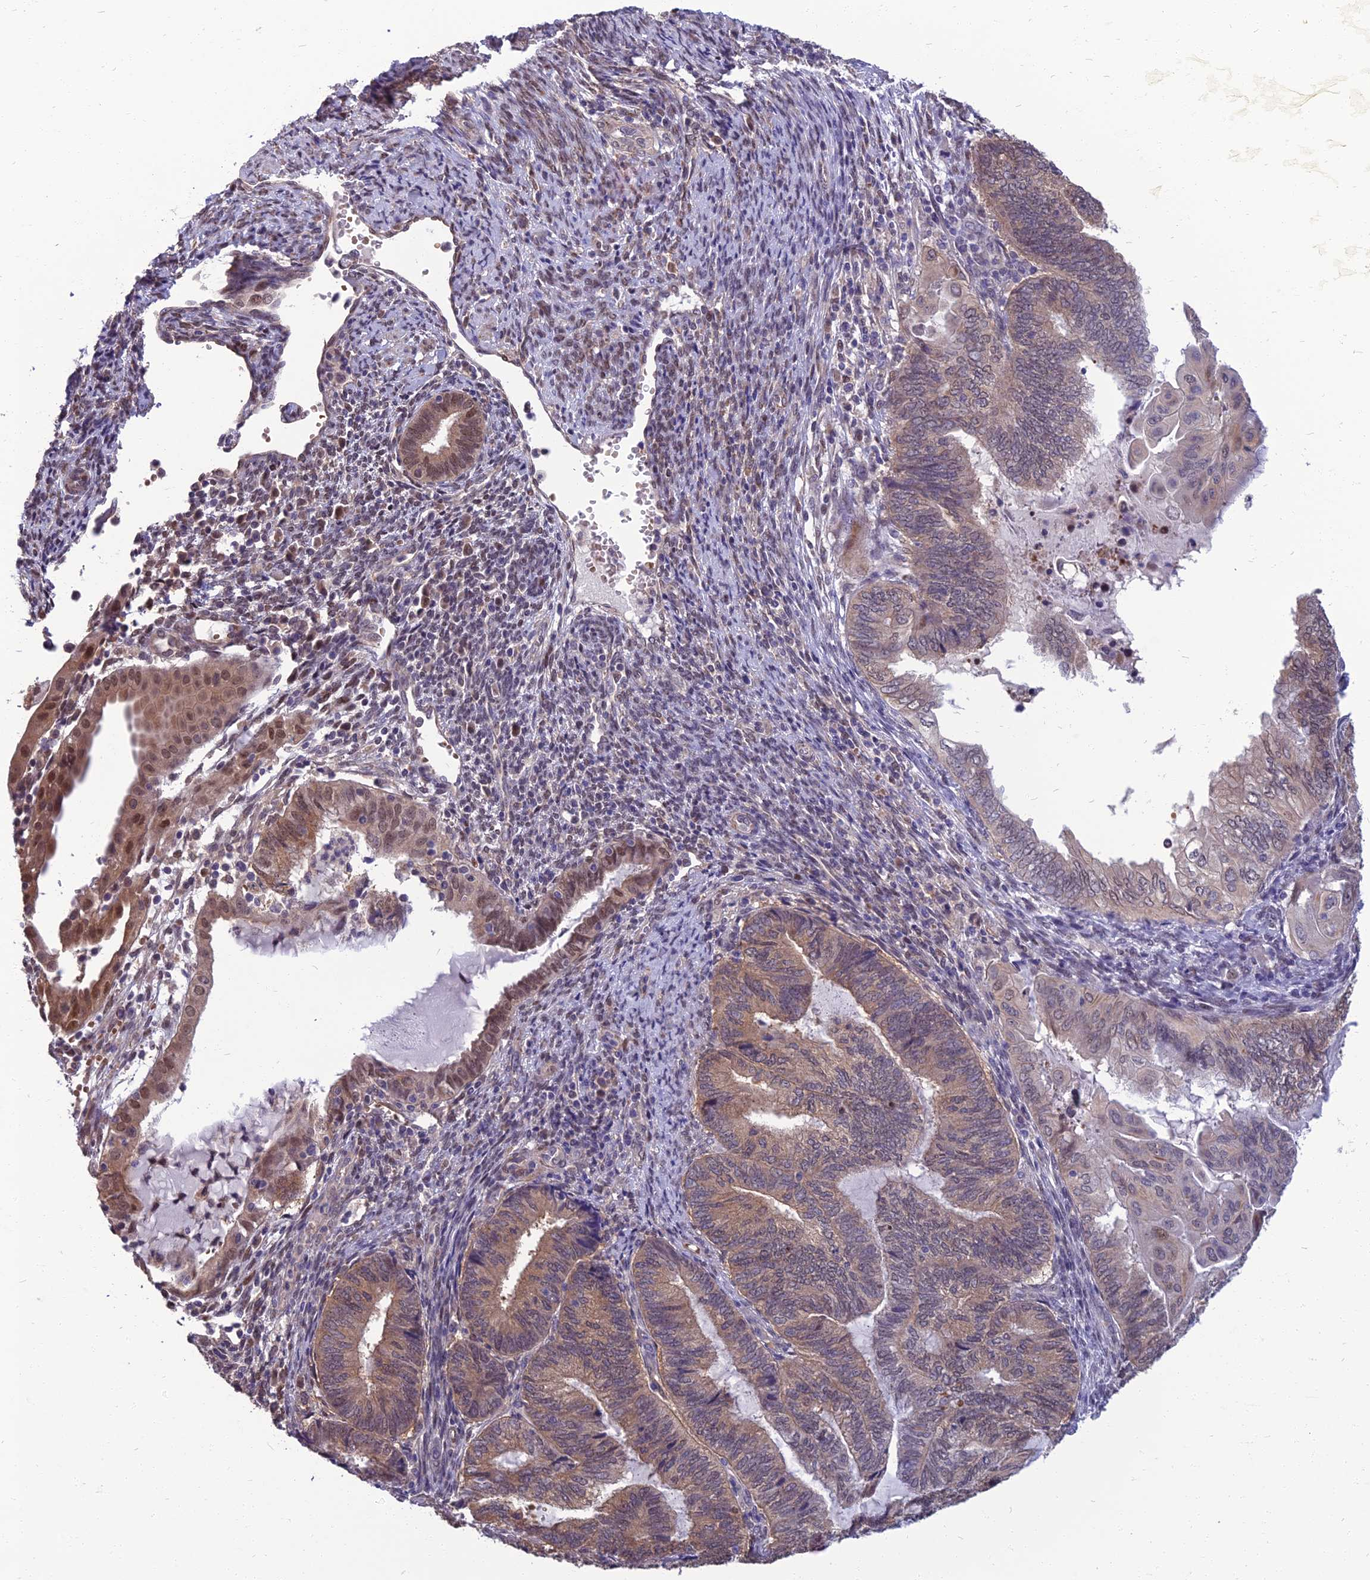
{"staining": {"intensity": "moderate", "quantity": "25%-75%", "location": "cytoplasmic/membranous,nuclear"}, "tissue": "endometrial cancer", "cell_type": "Tumor cells", "image_type": "cancer", "snomed": [{"axis": "morphology", "description": "Adenocarcinoma, NOS"}, {"axis": "topography", "description": "Uterus"}, {"axis": "topography", "description": "Endometrium"}], "caption": "About 25%-75% of tumor cells in human endometrial cancer demonstrate moderate cytoplasmic/membranous and nuclear protein staining as visualized by brown immunohistochemical staining.", "gene": "NR4A3", "patient": {"sex": "female", "age": 70}}